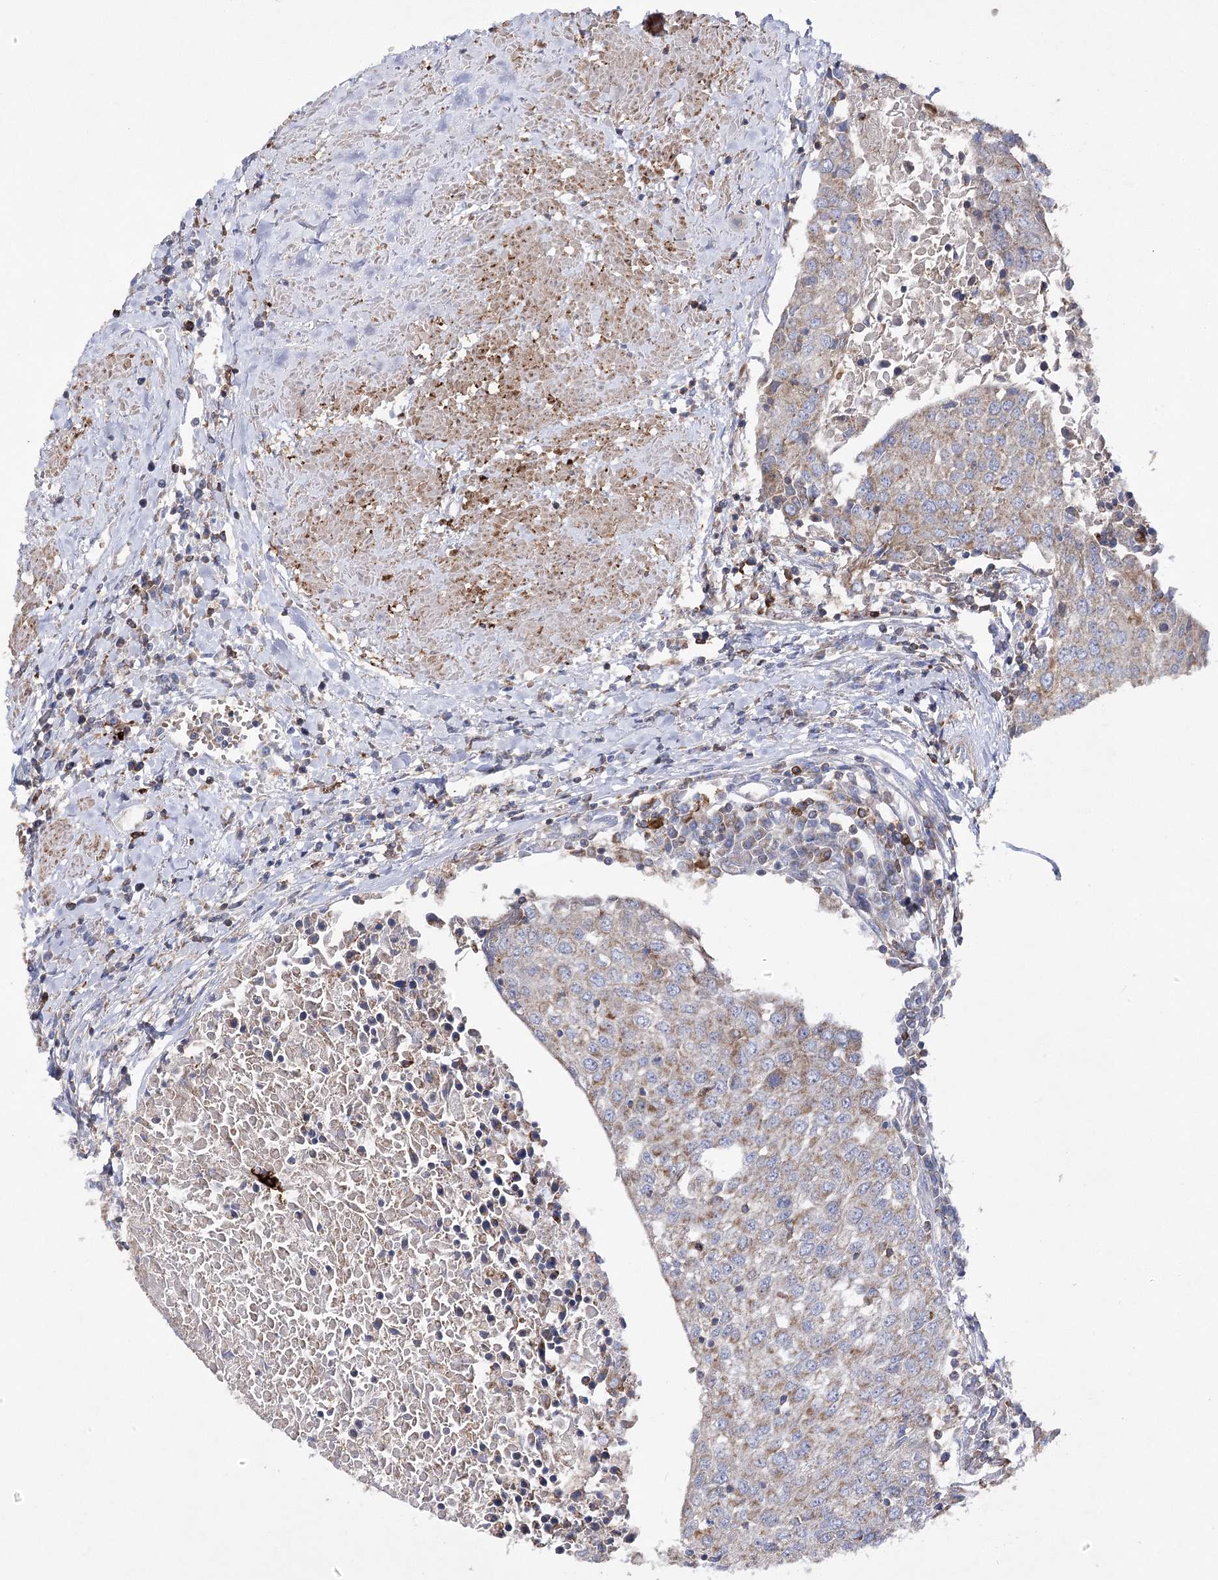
{"staining": {"intensity": "weak", "quantity": ">75%", "location": "cytoplasmic/membranous"}, "tissue": "urothelial cancer", "cell_type": "Tumor cells", "image_type": "cancer", "snomed": [{"axis": "morphology", "description": "Urothelial carcinoma, High grade"}, {"axis": "topography", "description": "Urinary bladder"}], "caption": "The histopathology image shows immunohistochemical staining of urothelial carcinoma (high-grade). There is weak cytoplasmic/membranous expression is identified in about >75% of tumor cells.", "gene": "COX15", "patient": {"sex": "female", "age": 85}}